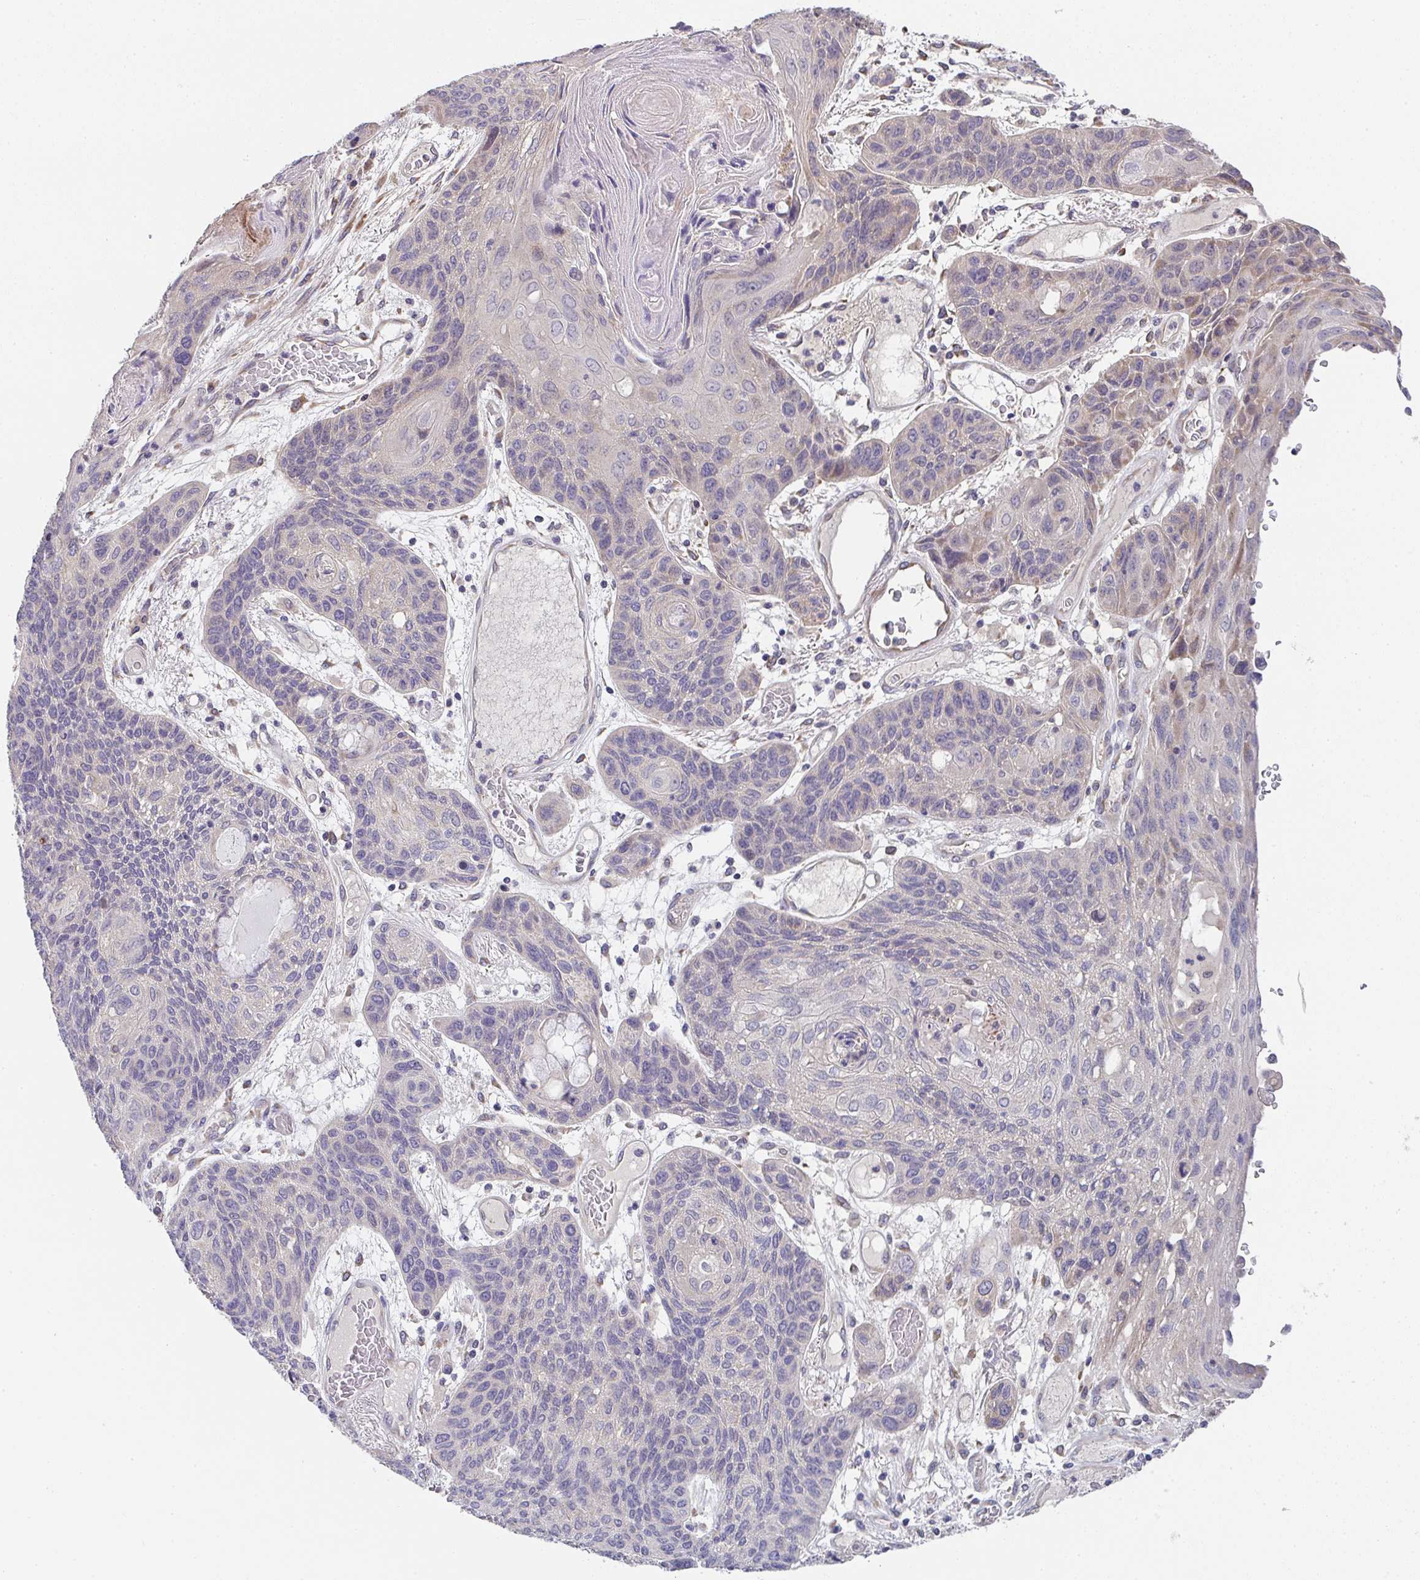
{"staining": {"intensity": "negative", "quantity": "none", "location": "none"}, "tissue": "lung cancer", "cell_type": "Tumor cells", "image_type": "cancer", "snomed": [{"axis": "morphology", "description": "Squamous cell carcinoma, NOS"}, {"axis": "morphology", "description": "Squamous cell carcinoma, metastatic, NOS"}, {"axis": "topography", "description": "Lymph node"}, {"axis": "topography", "description": "Lung"}], "caption": "Immunohistochemistry histopathology image of human lung metastatic squamous cell carcinoma stained for a protein (brown), which displays no expression in tumor cells.", "gene": "TSPAN31", "patient": {"sex": "male", "age": 41}}